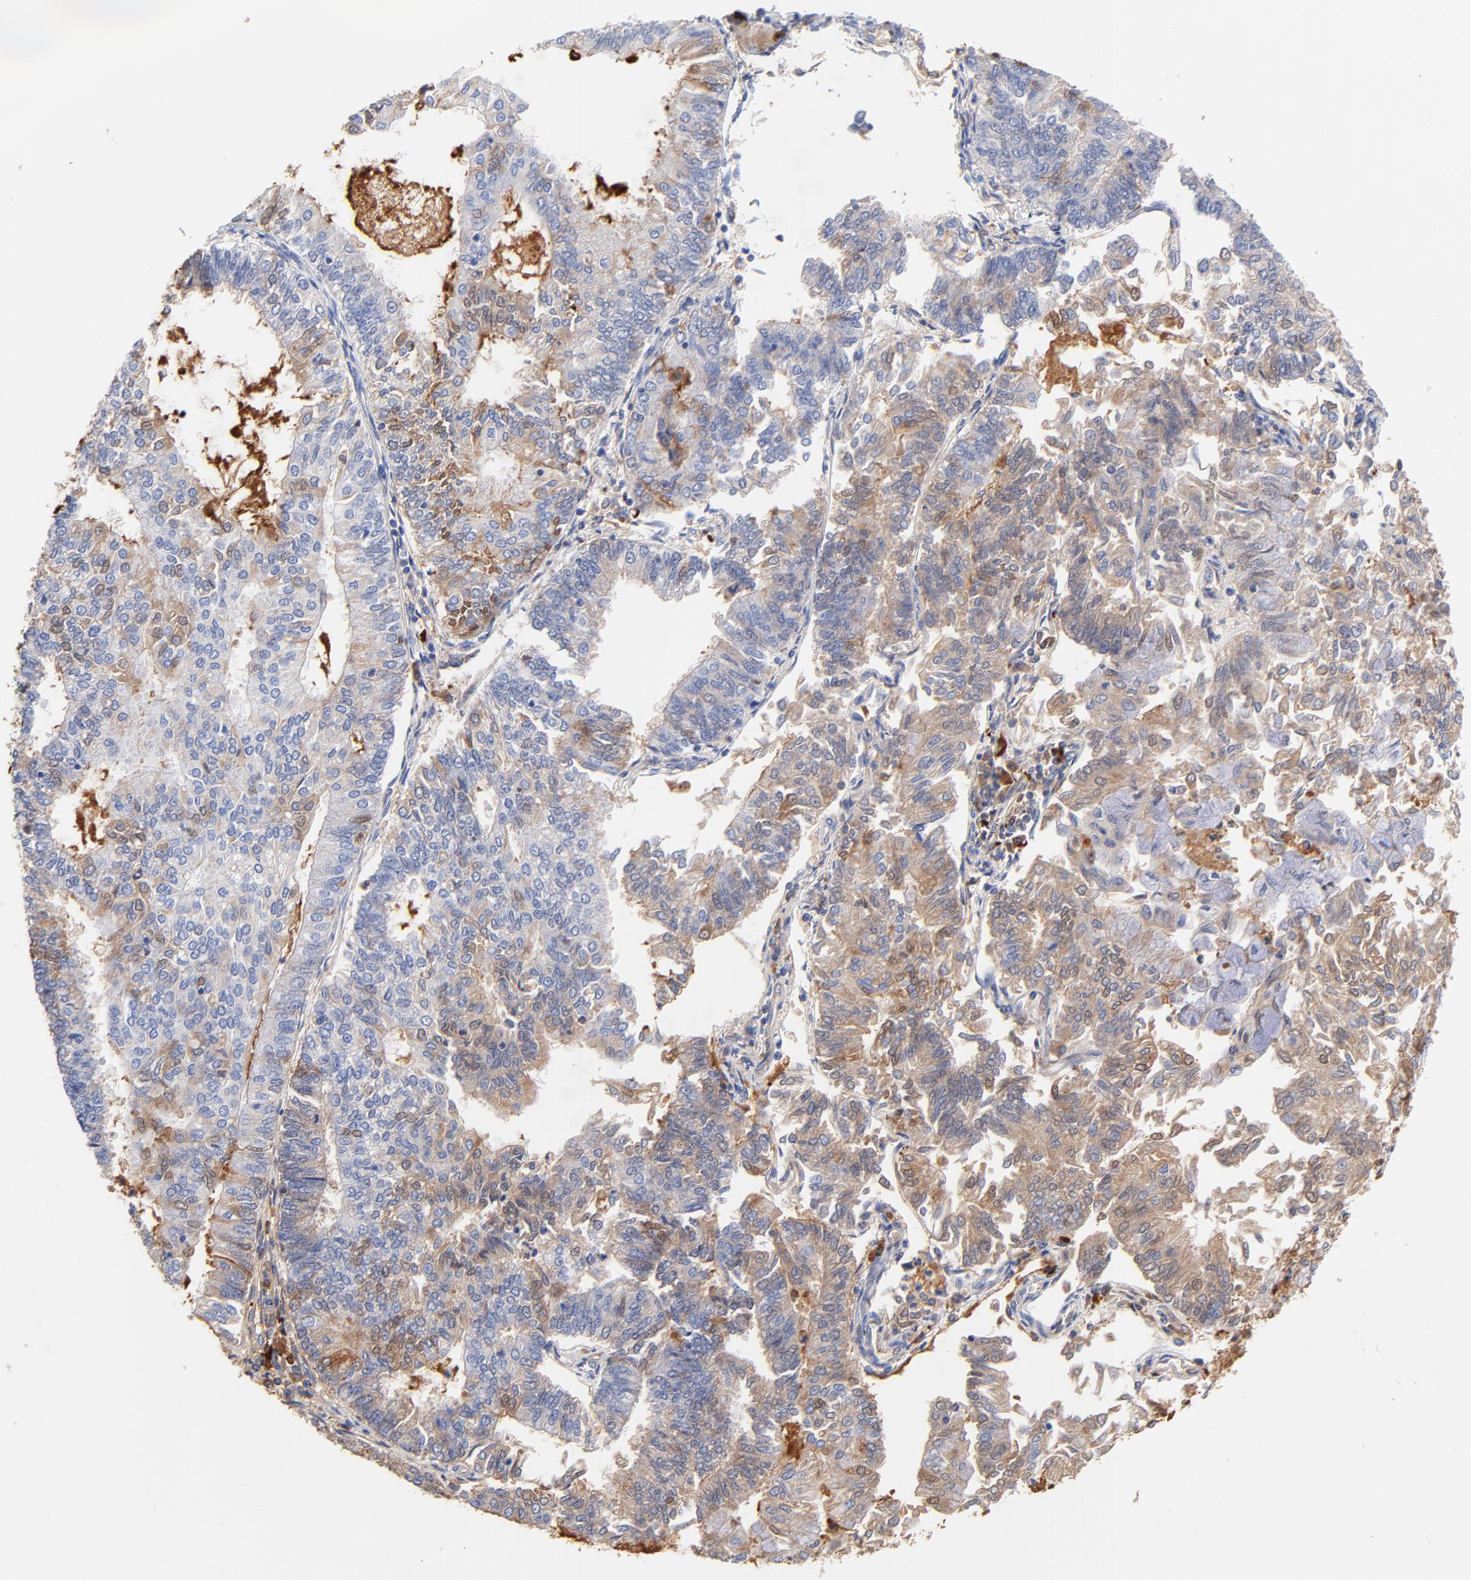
{"staining": {"intensity": "weak", "quantity": "25%-75%", "location": "cytoplasmic/membranous,nuclear"}, "tissue": "endometrial cancer", "cell_type": "Tumor cells", "image_type": "cancer", "snomed": [{"axis": "morphology", "description": "Adenocarcinoma, NOS"}, {"axis": "topography", "description": "Endometrium"}], "caption": "Immunohistochemical staining of endometrial cancer (adenocarcinoma) displays low levels of weak cytoplasmic/membranous and nuclear protein staining in about 25%-75% of tumor cells.", "gene": "IGLV3-10", "patient": {"sex": "female", "age": 59}}